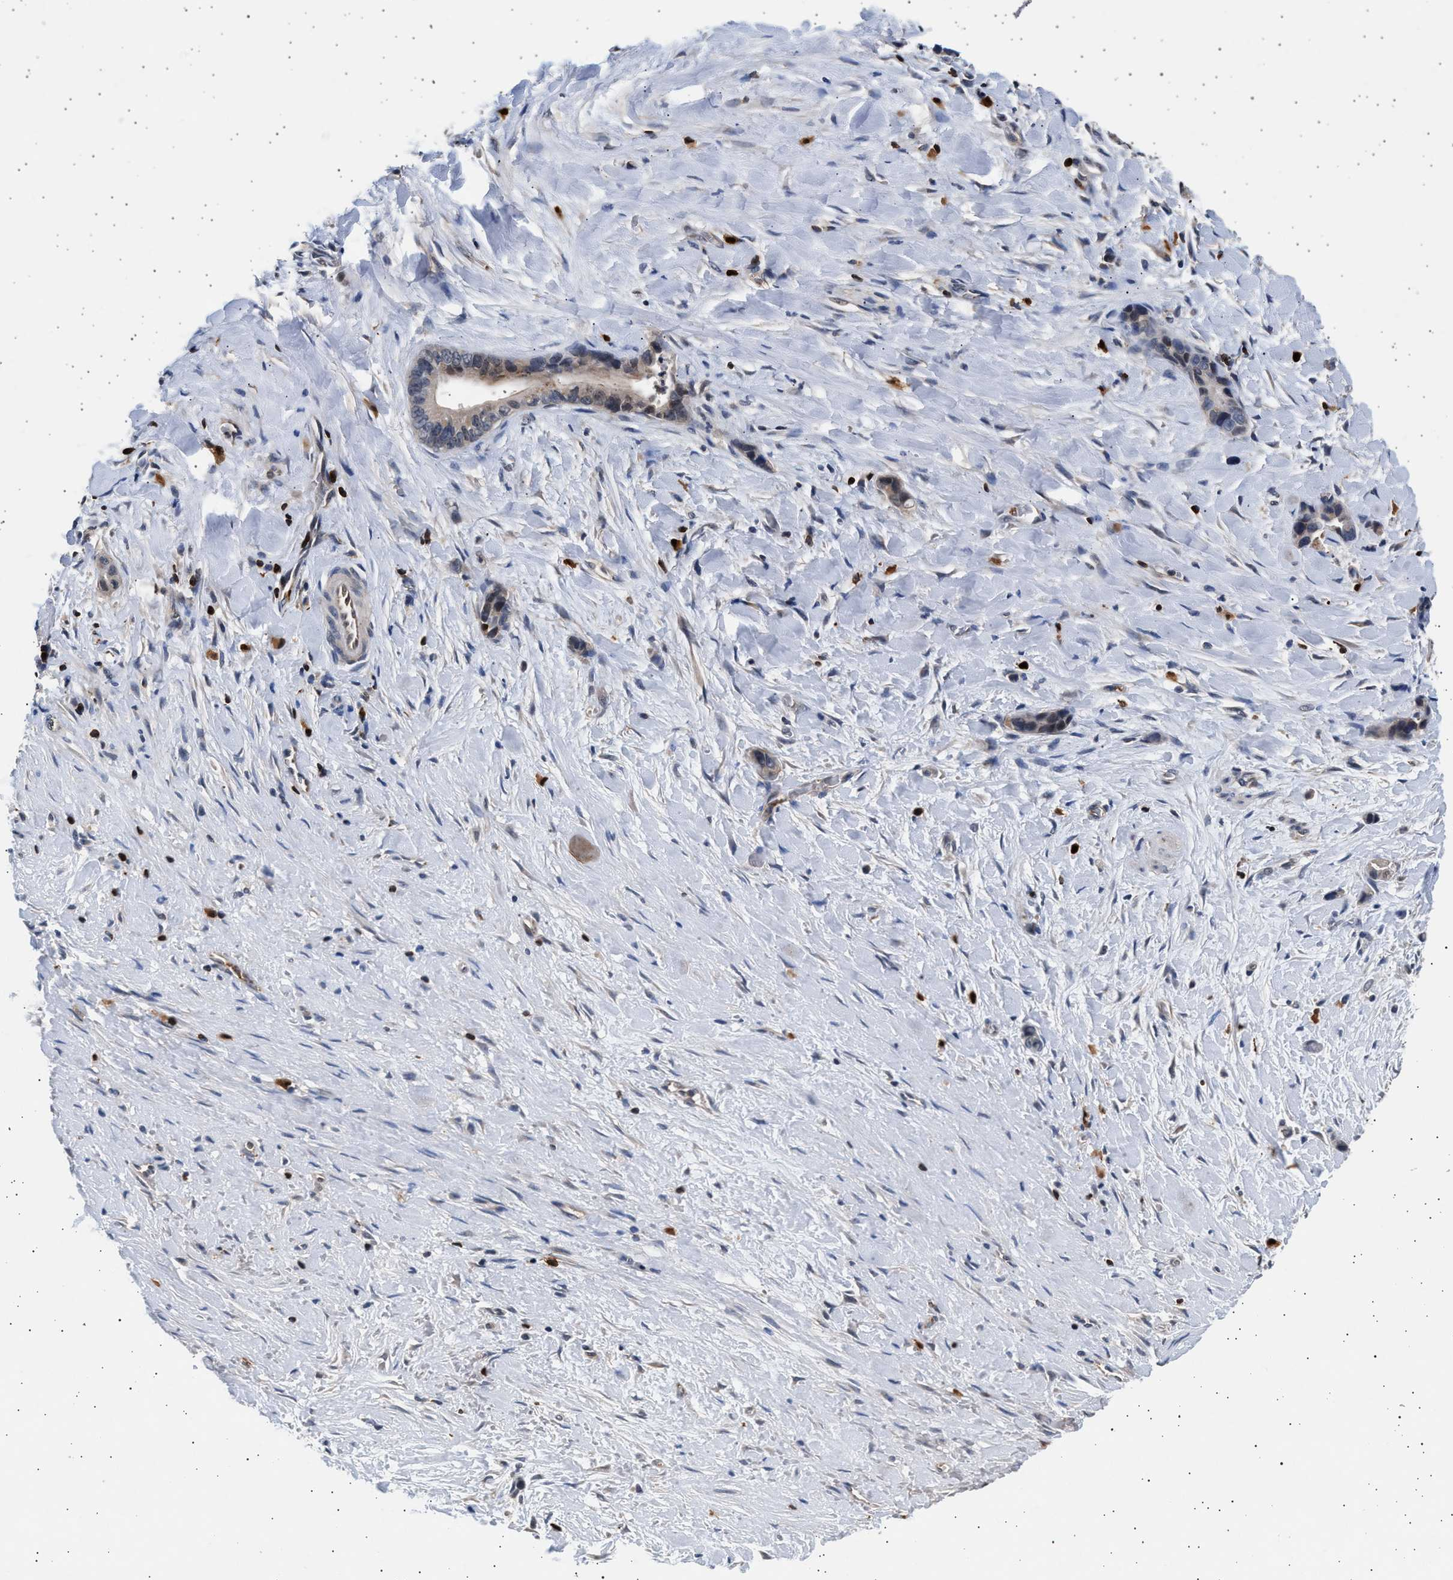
{"staining": {"intensity": "moderate", "quantity": "25%-75%", "location": "cytoplasmic/membranous"}, "tissue": "liver cancer", "cell_type": "Tumor cells", "image_type": "cancer", "snomed": [{"axis": "morphology", "description": "Cholangiocarcinoma"}, {"axis": "topography", "description": "Liver"}], "caption": "This histopathology image reveals liver cancer stained with immunohistochemistry (IHC) to label a protein in brown. The cytoplasmic/membranous of tumor cells show moderate positivity for the protein. Nuclei are counter-stained blue.", "gene": "GRAP2", "patient": {"sex": "female", "age": 55}}